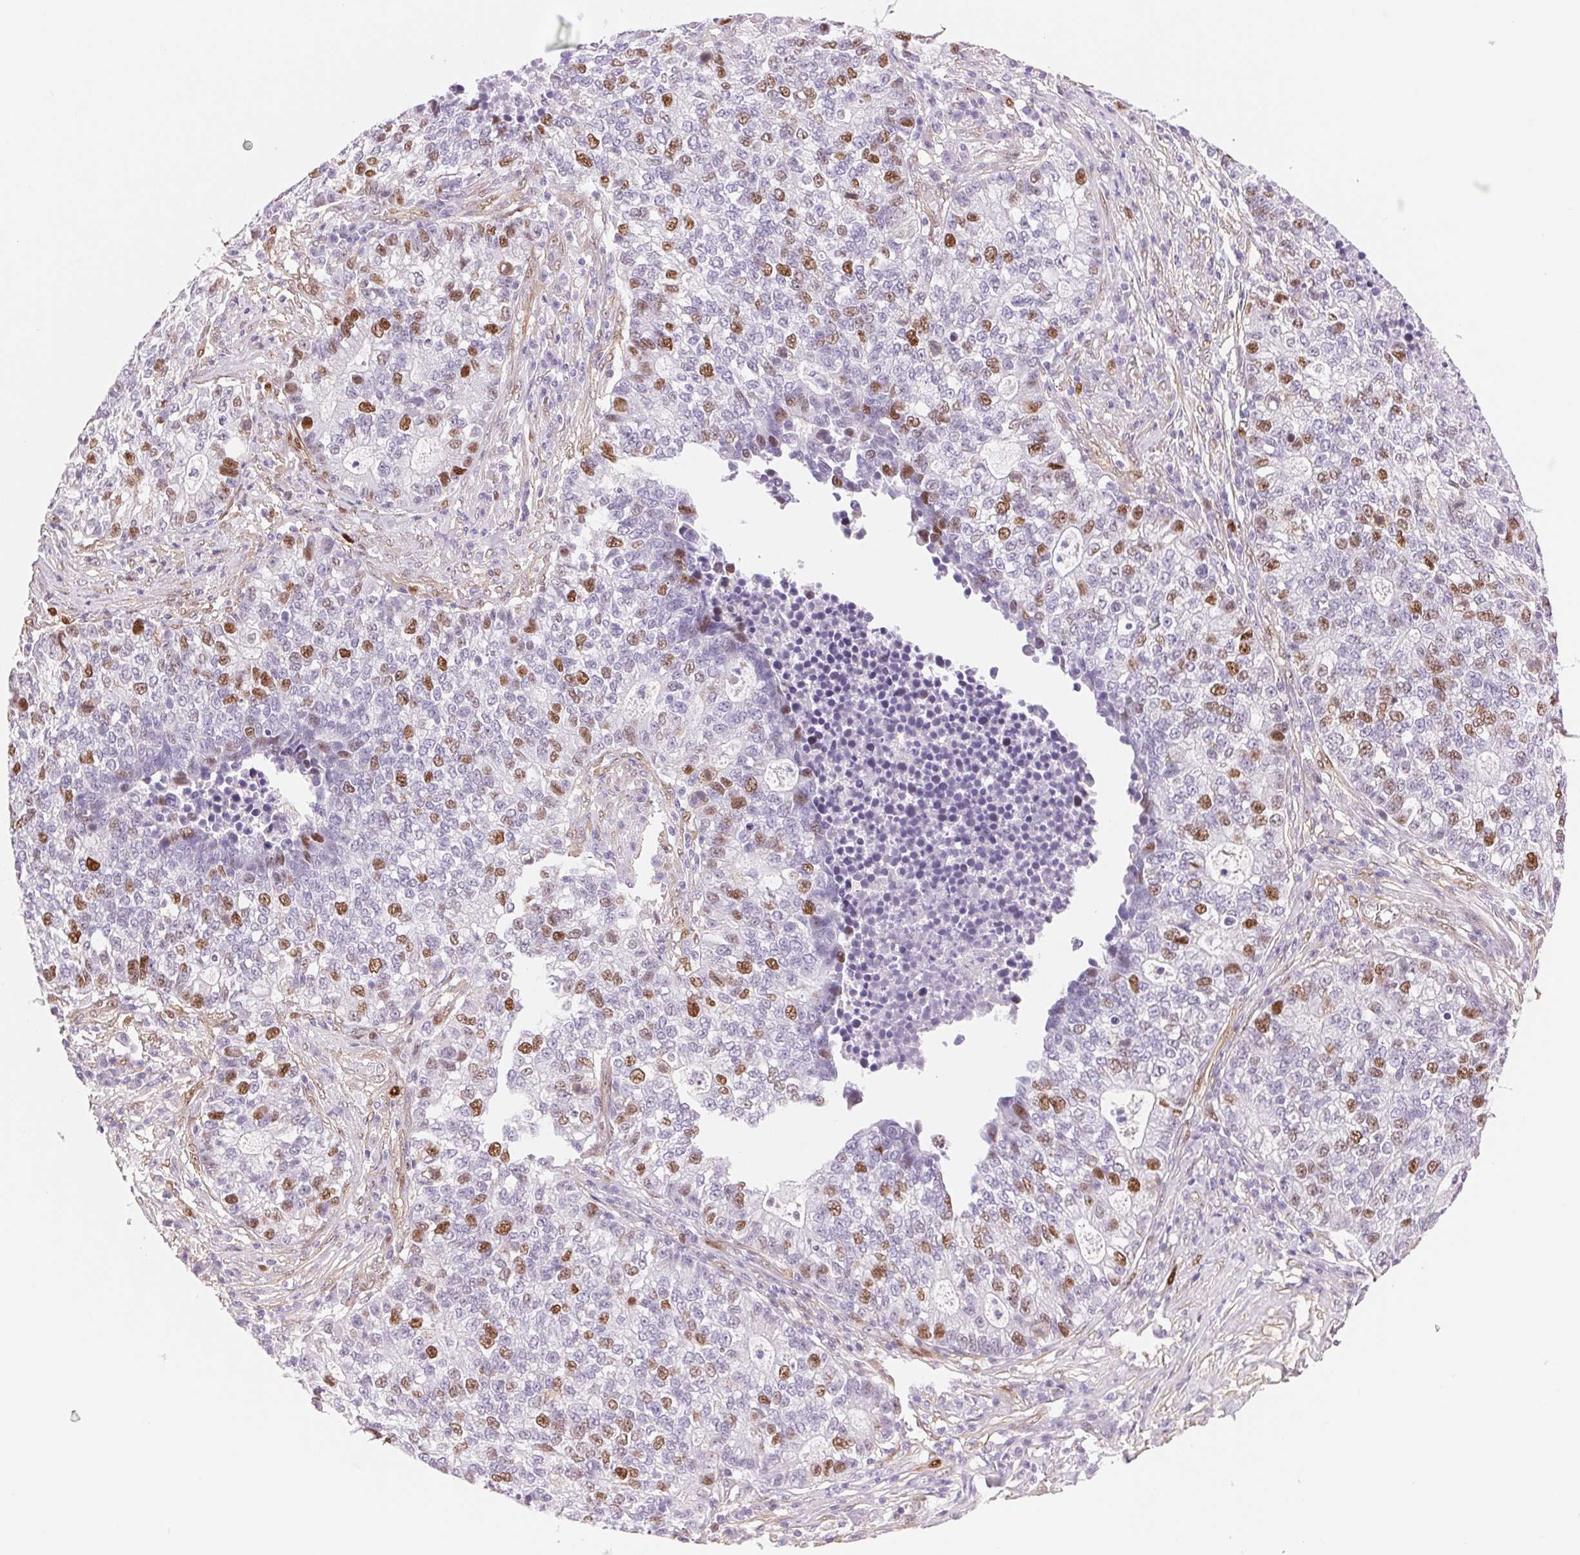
{"staining": {"intensity": "moderate", "quantity": "<25%", "location": "nuclear"}, "tissue": "lung cancer", "cell_type": "Tumor cells", "image_type": "cancer", "snomed": [{"axis": "morphology", "description": "Adenocarcinoma, NOS"}, {"axis": "topography", "description": "Lung"}], "caption": "Adenocarcinoma (lung) tissue exhibits moderate nuclear expression in approximately <25% of tumor cells, visualized by immunohistochemistry.", "gene": "SMTN", "patient": {"sex": "male", "age": 57}}